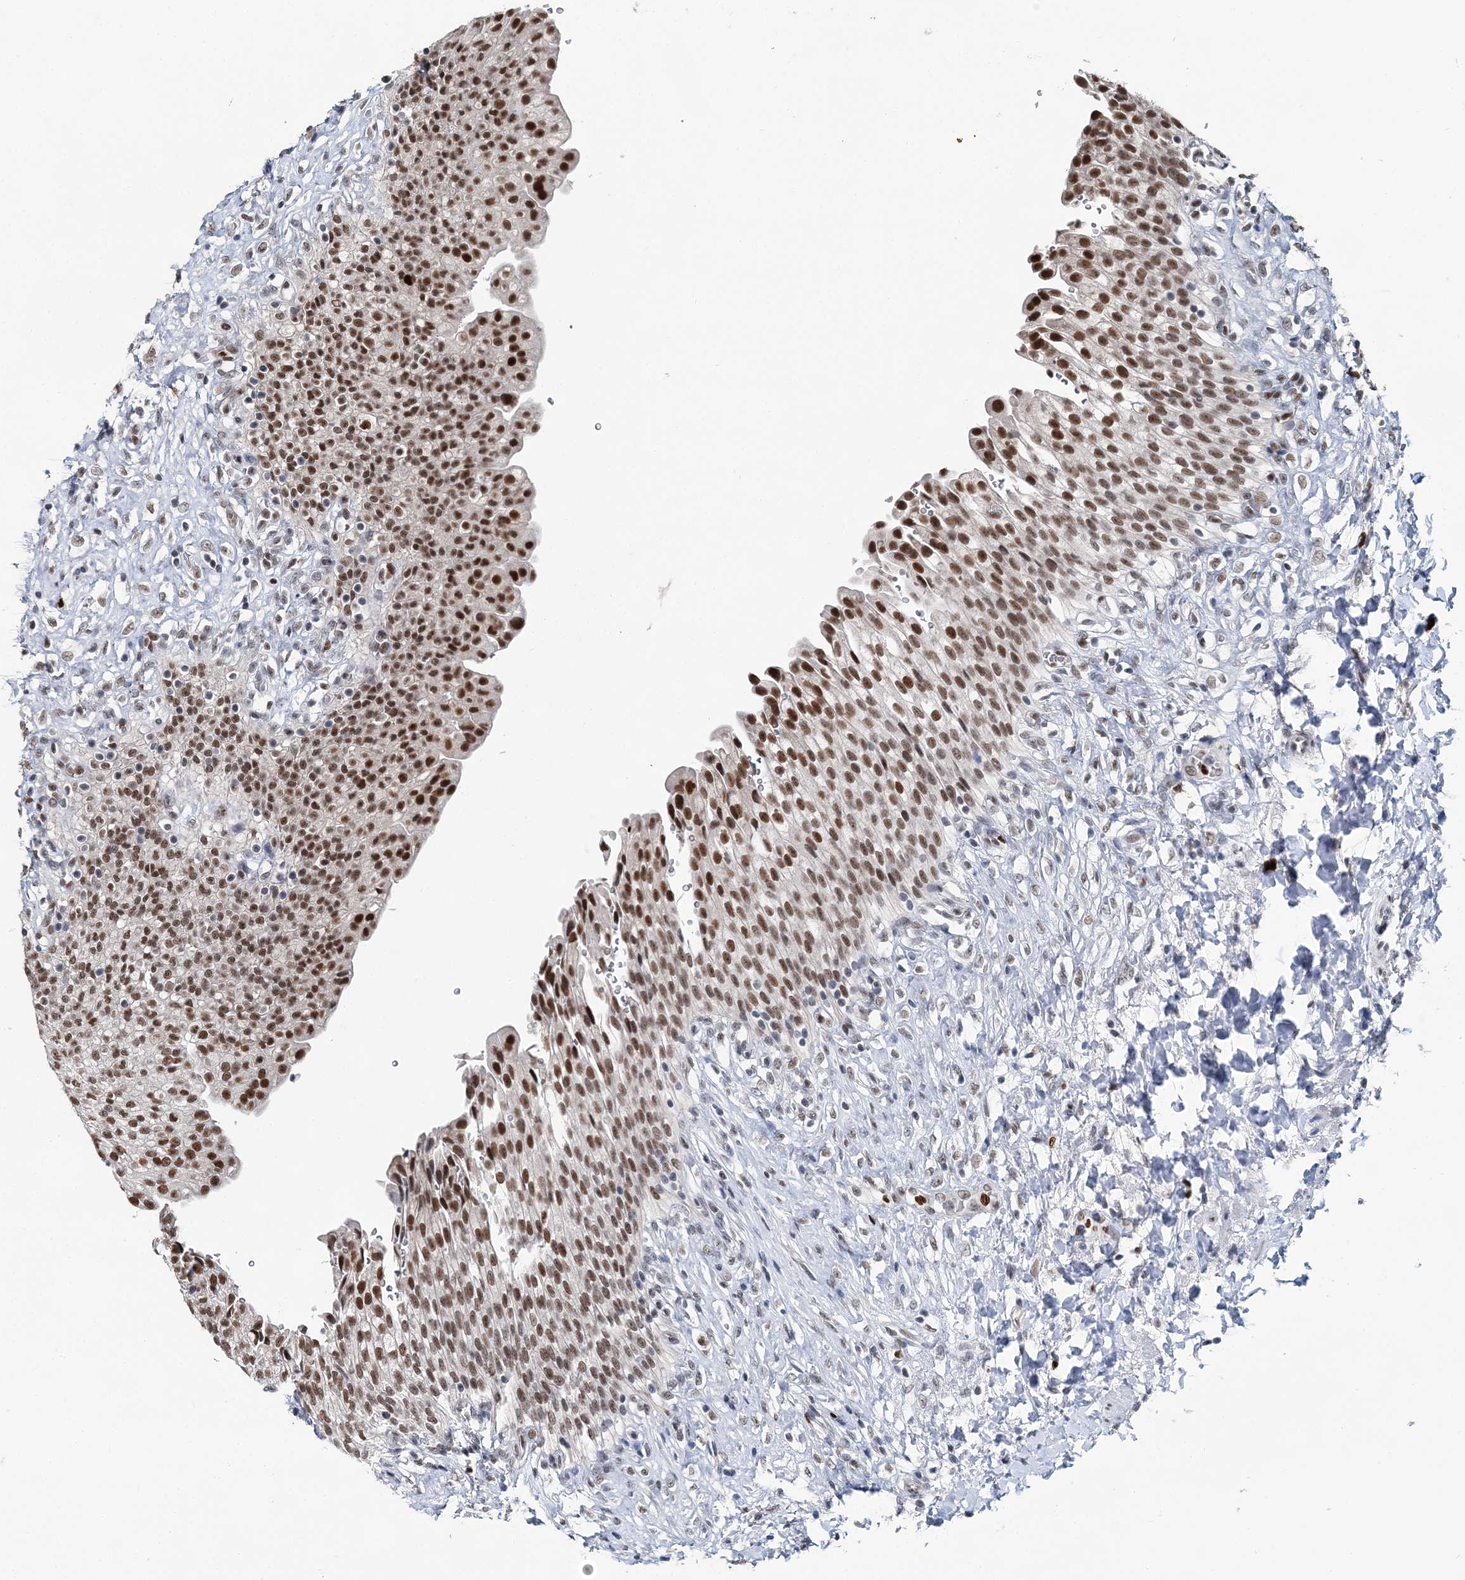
{"staining": {"intensity": "strong", "quantity": ">75%", "location": "nuclear"}, "tissue": "urinary bladder", "cell_type": "Urothelial cells", "image_type": "normal", "snomed": [{"axis": "morphology", "description": "Urothelial carcinoma, High grade"}, {"axis": "topography", "description": "Urinary bladder"}], "caption": "Brown immunohistochemical staining in normal human urinary bladder displays strong nuclear expression in about >75% of urothelial cells. (DAB = brown stain, brightfield microscopy at high magnification).", "gene": "HAT1", "patient": {"sex": "male", "age": 46}}